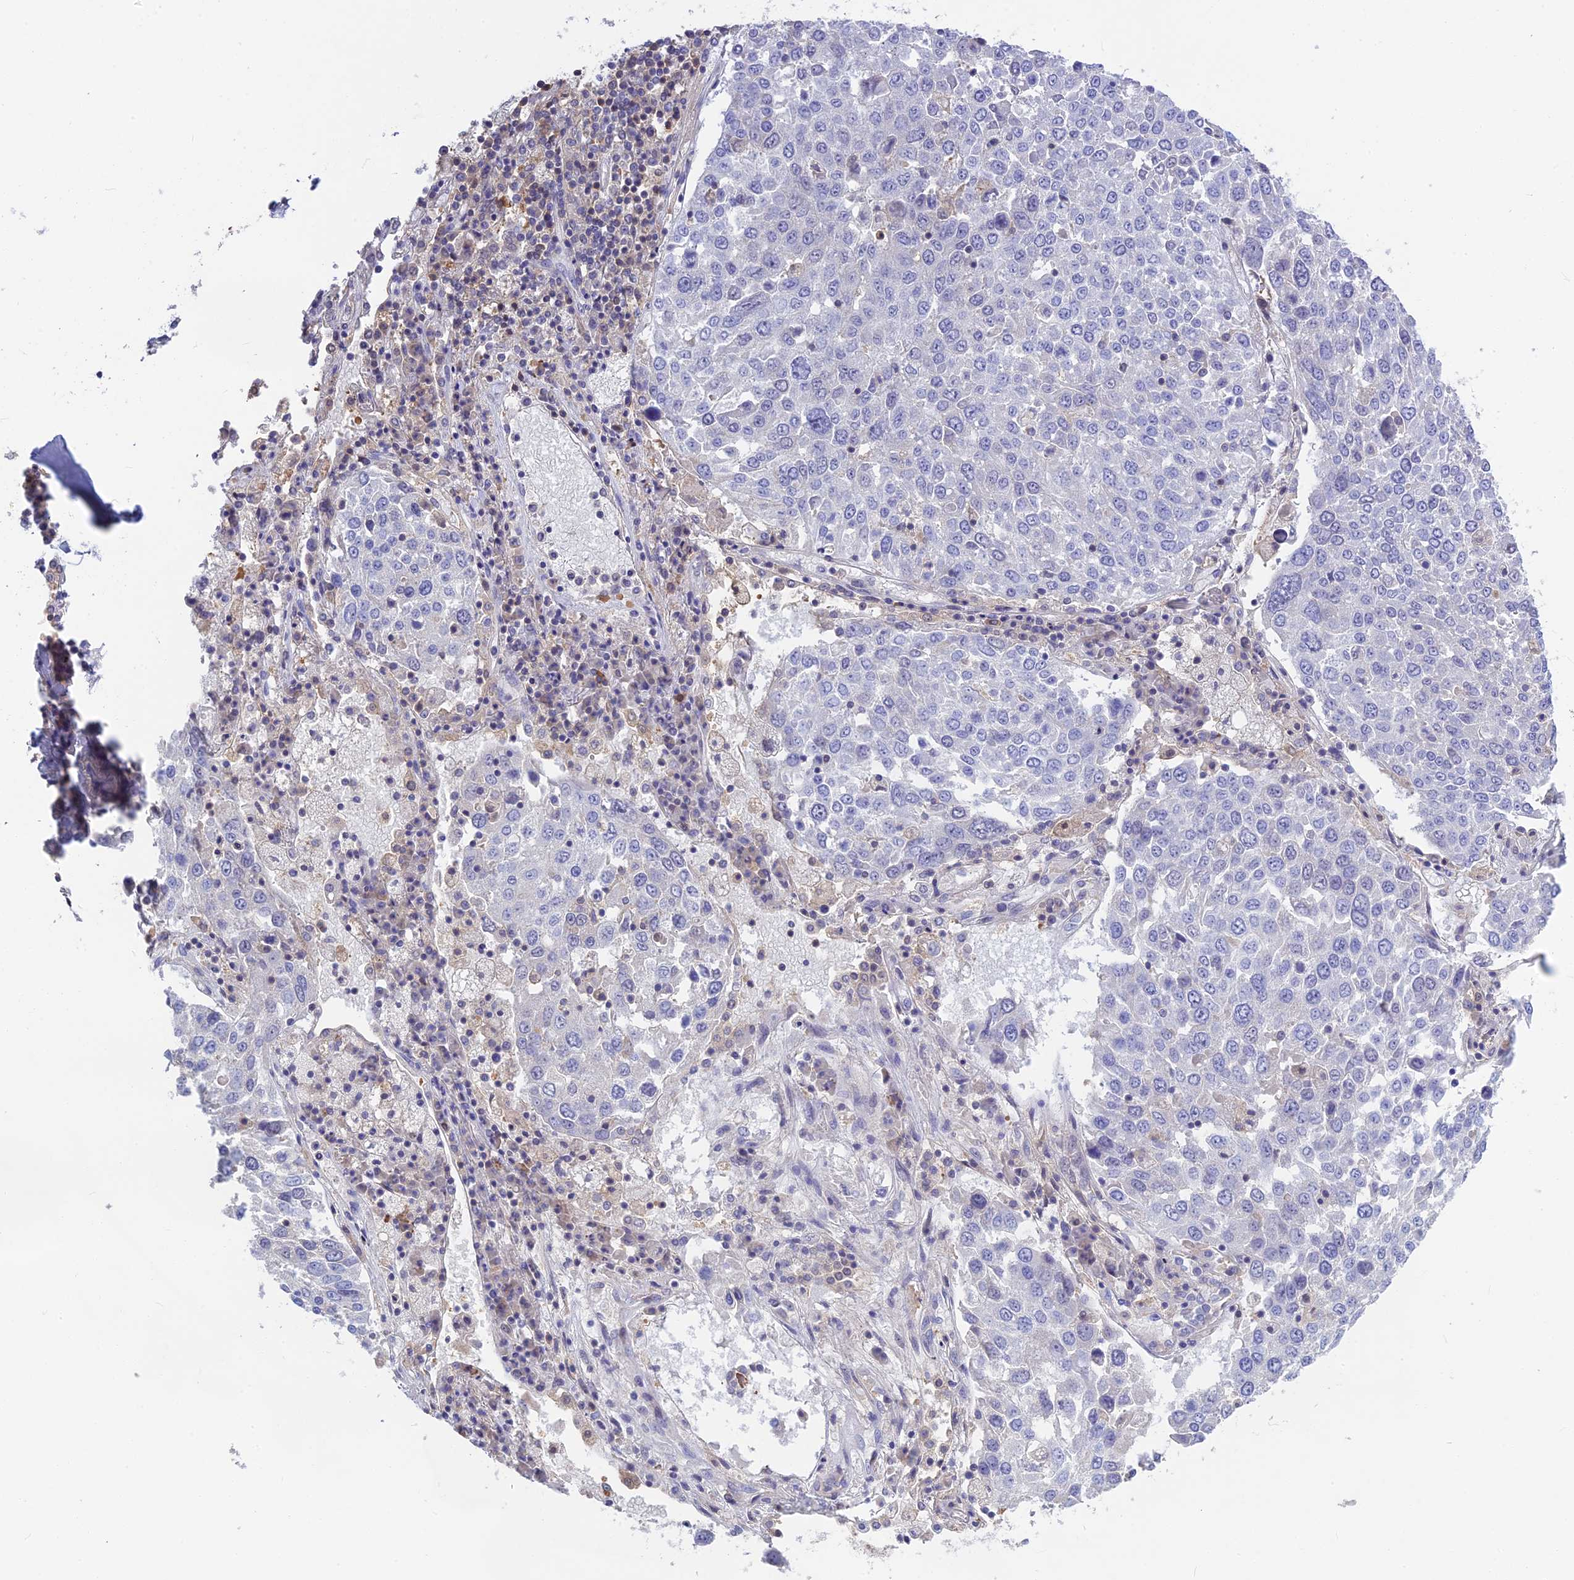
{"staining": {"intensity": "negative", "quantity": "none", "location": "none"}, "tissue": "lung cancer", "cell_type": "Tumor cells", "image_type": "cancer", "snomed": [{"axis": "morphology", "description": "Squamous cell carcinoma, NOS"}, {"axis": "topography", "description": "Lung"}], "caption": "This image is of squamous cell carcinoma (lung) stained with immunohistochemistry to label a protein in brown with the nuclei are counter-stained blue. There is no positivity in tumor cells.", "gene": "SNAP91", "patient": {"sex": "male", "age": 65}}